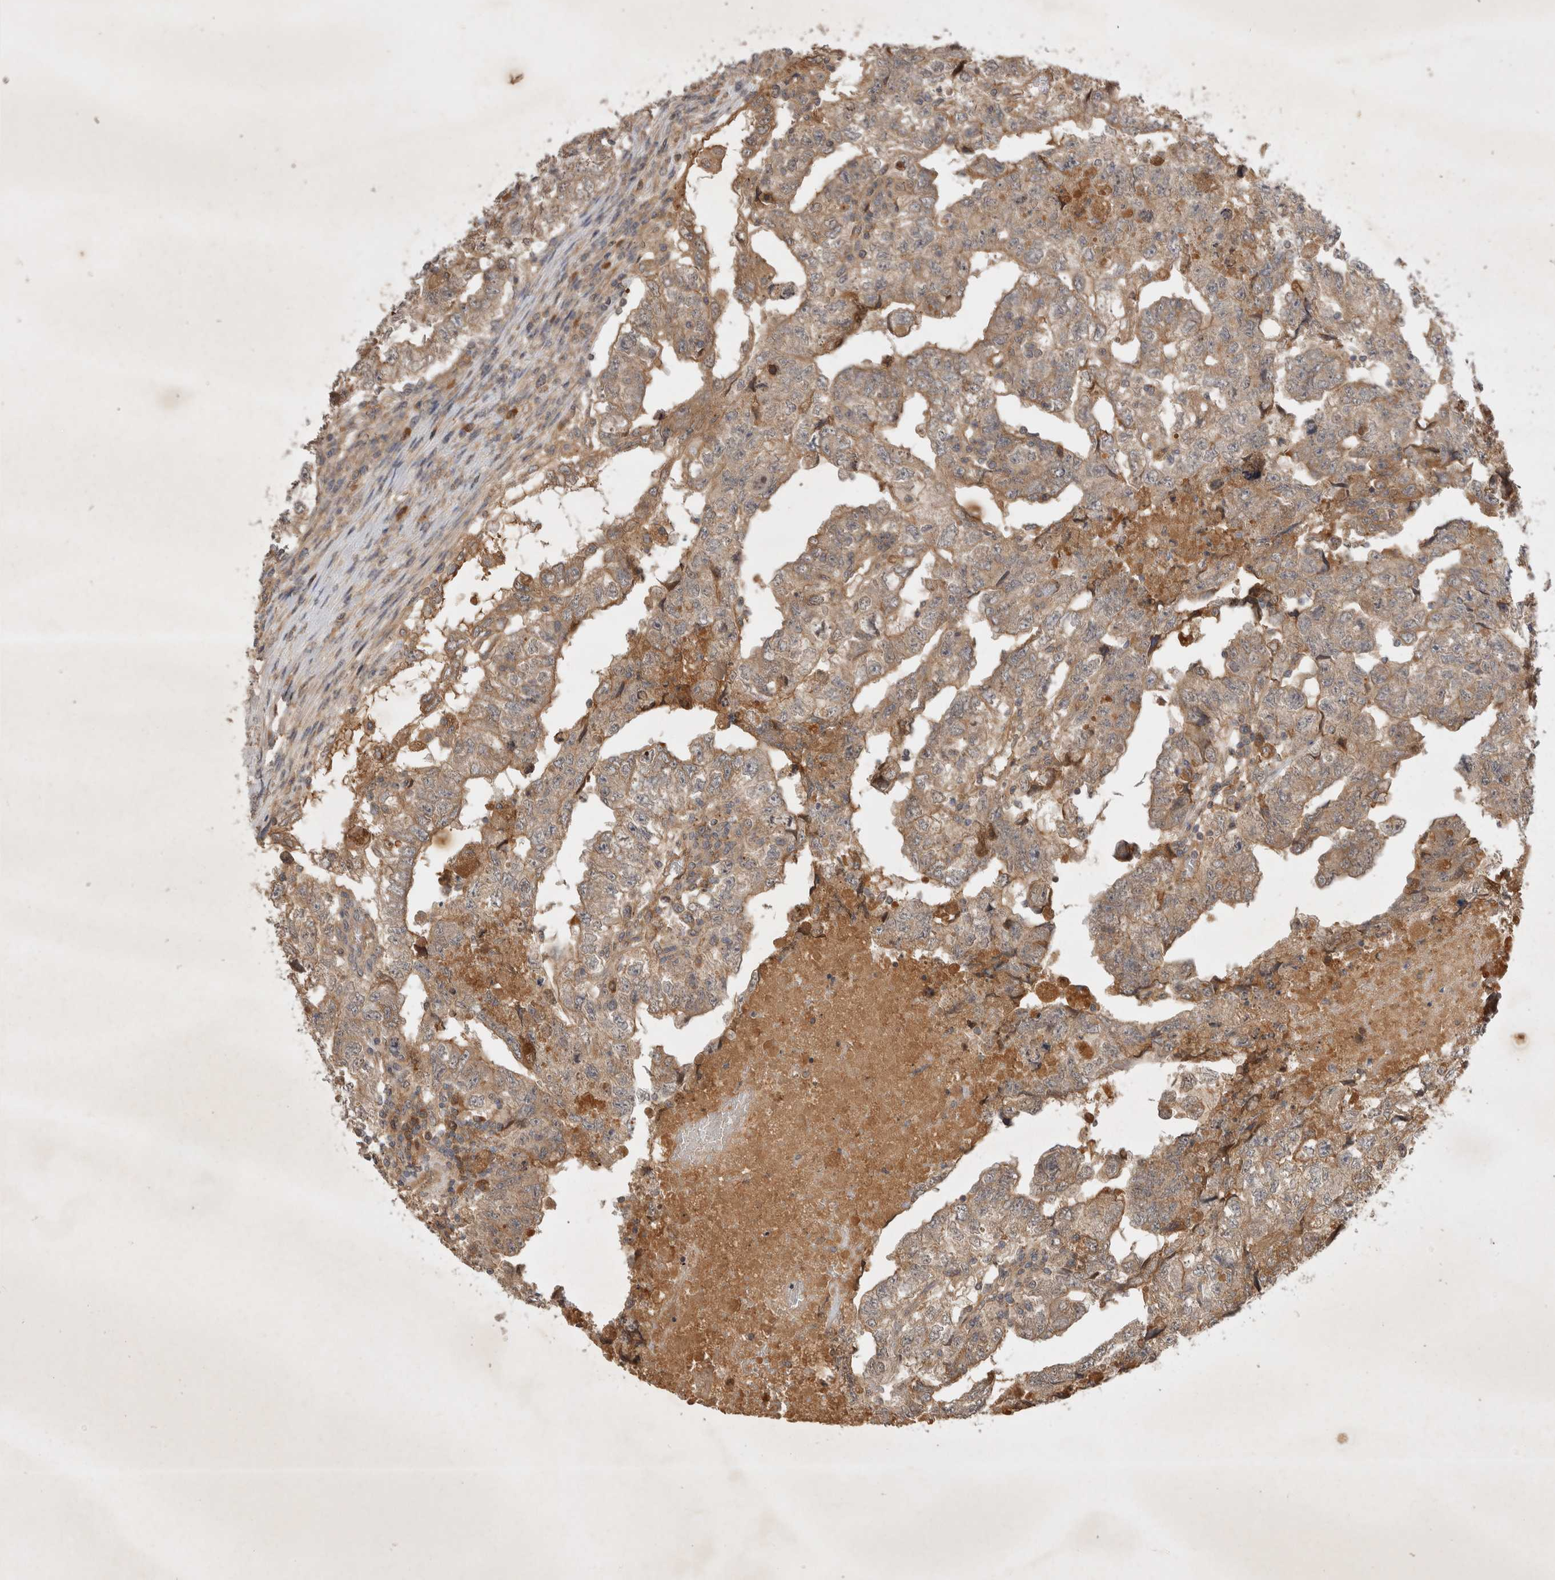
{"staining": {"intensity": "weak", "quantity": ">75%", "location": "cytoplasmic/membranous"}, "tissue": "testis cancer", "cell_type": "Tumor cells", "image_type": "cancer", "snomed": [{"axis": "morphology", "description": "Carcinoma, Embryonal, NOS"}, {"axis": "topography", "description": "Testis"}], "caption": "Weak cytoplasmic/membranous staining for a protein is present in approximately >75% of tumor cells of testis cancer (embryonal carcinoma) using immunohistochemistry.", "gene": "YES1", "patient": {"sex": "male", "age": 36}}